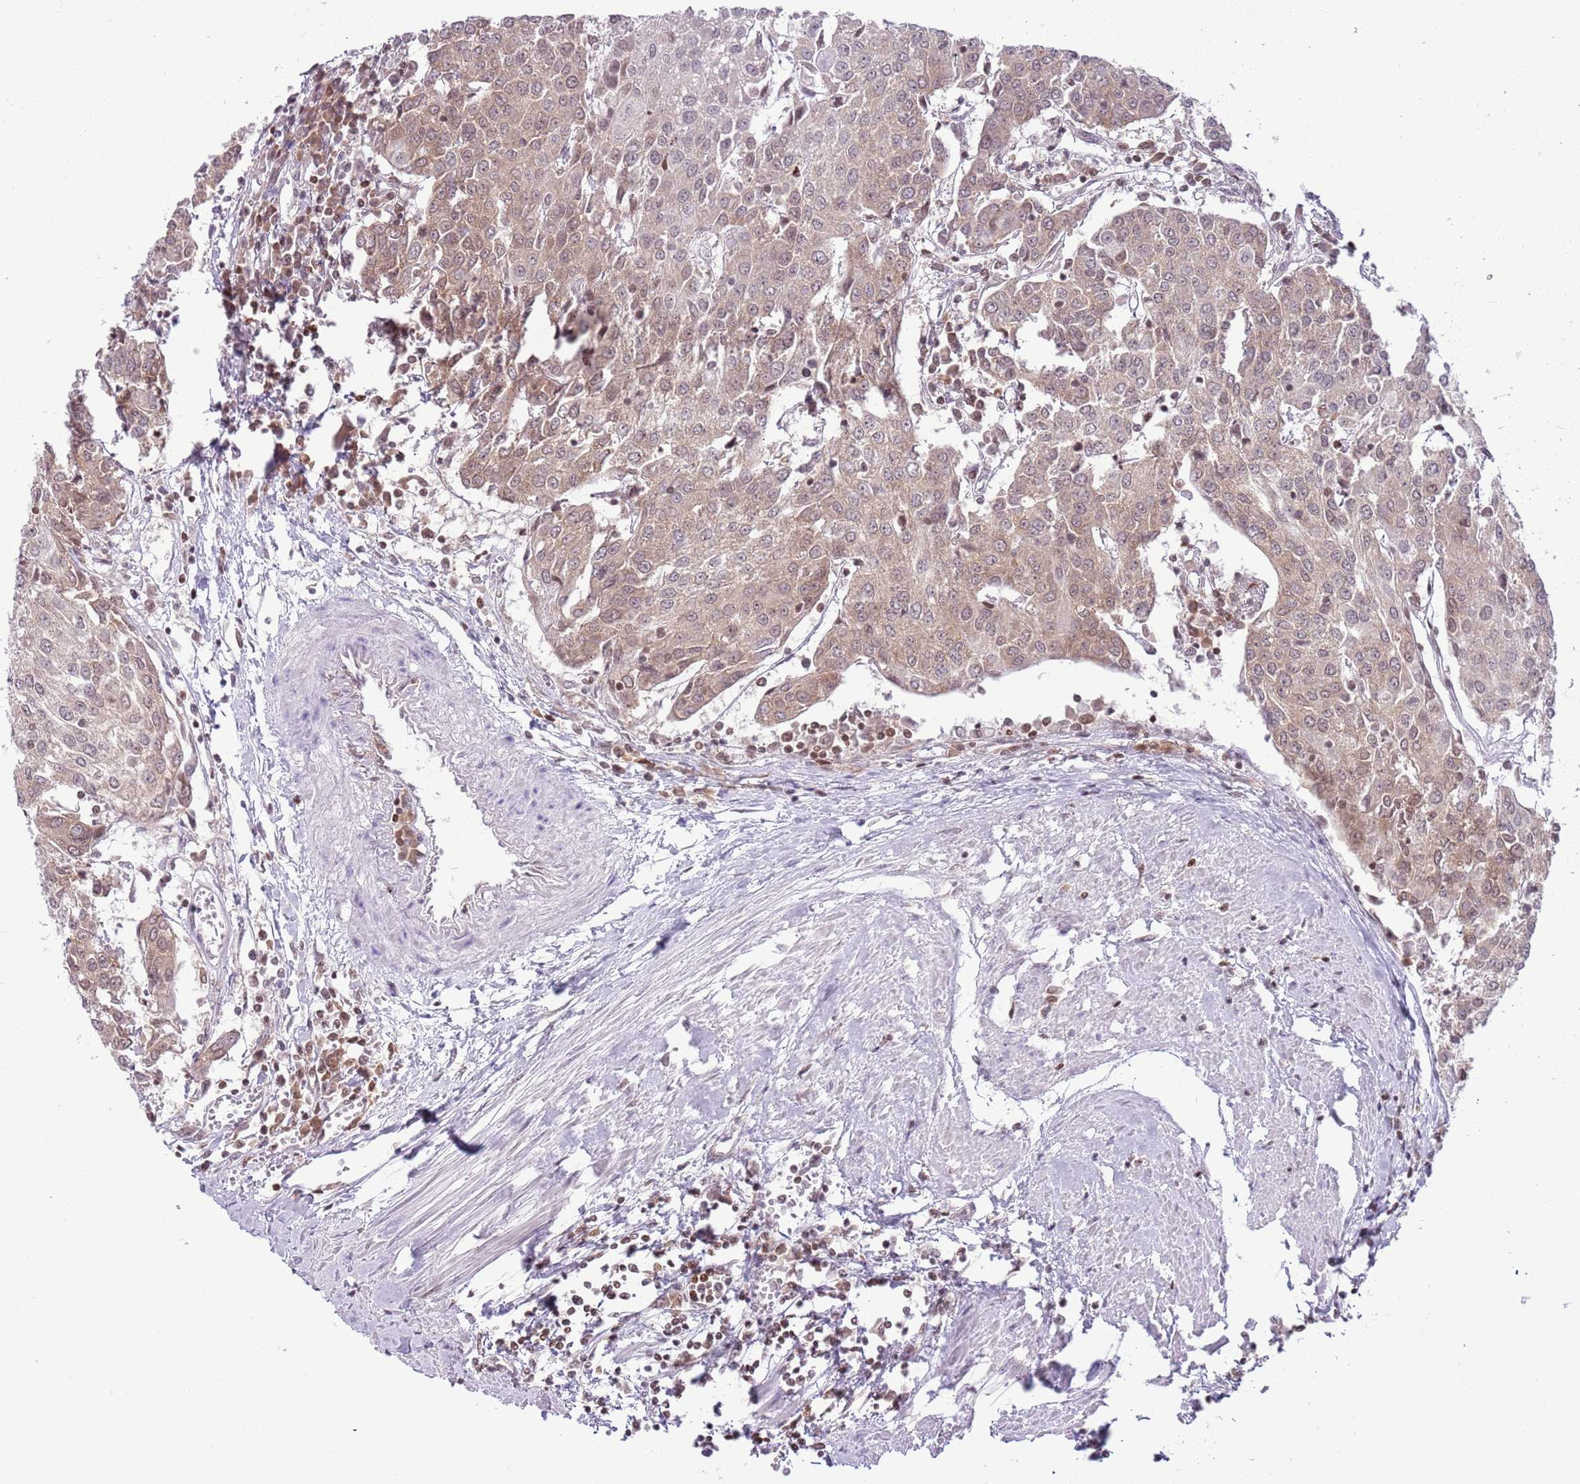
{"staining": {"intensity": "weak", "quantity": "25%-75%", "location": "cytoplasmic/membranous"}, "tissue": "urothelial cancer", "cell_type": "Tumor cells", "image_type": "cancer", "snomed": [{"axis": "morphology", "description": "Urothelial carcinoma, High grade"}, {"axis": "topography", "description": "Urinary bladder"}], "caption": "Urothelial cancer stained with a protein marker displays weak staining in tumor cells.", "gene": "SELENOH", "patient": {"sex": "female", "age": 85}}